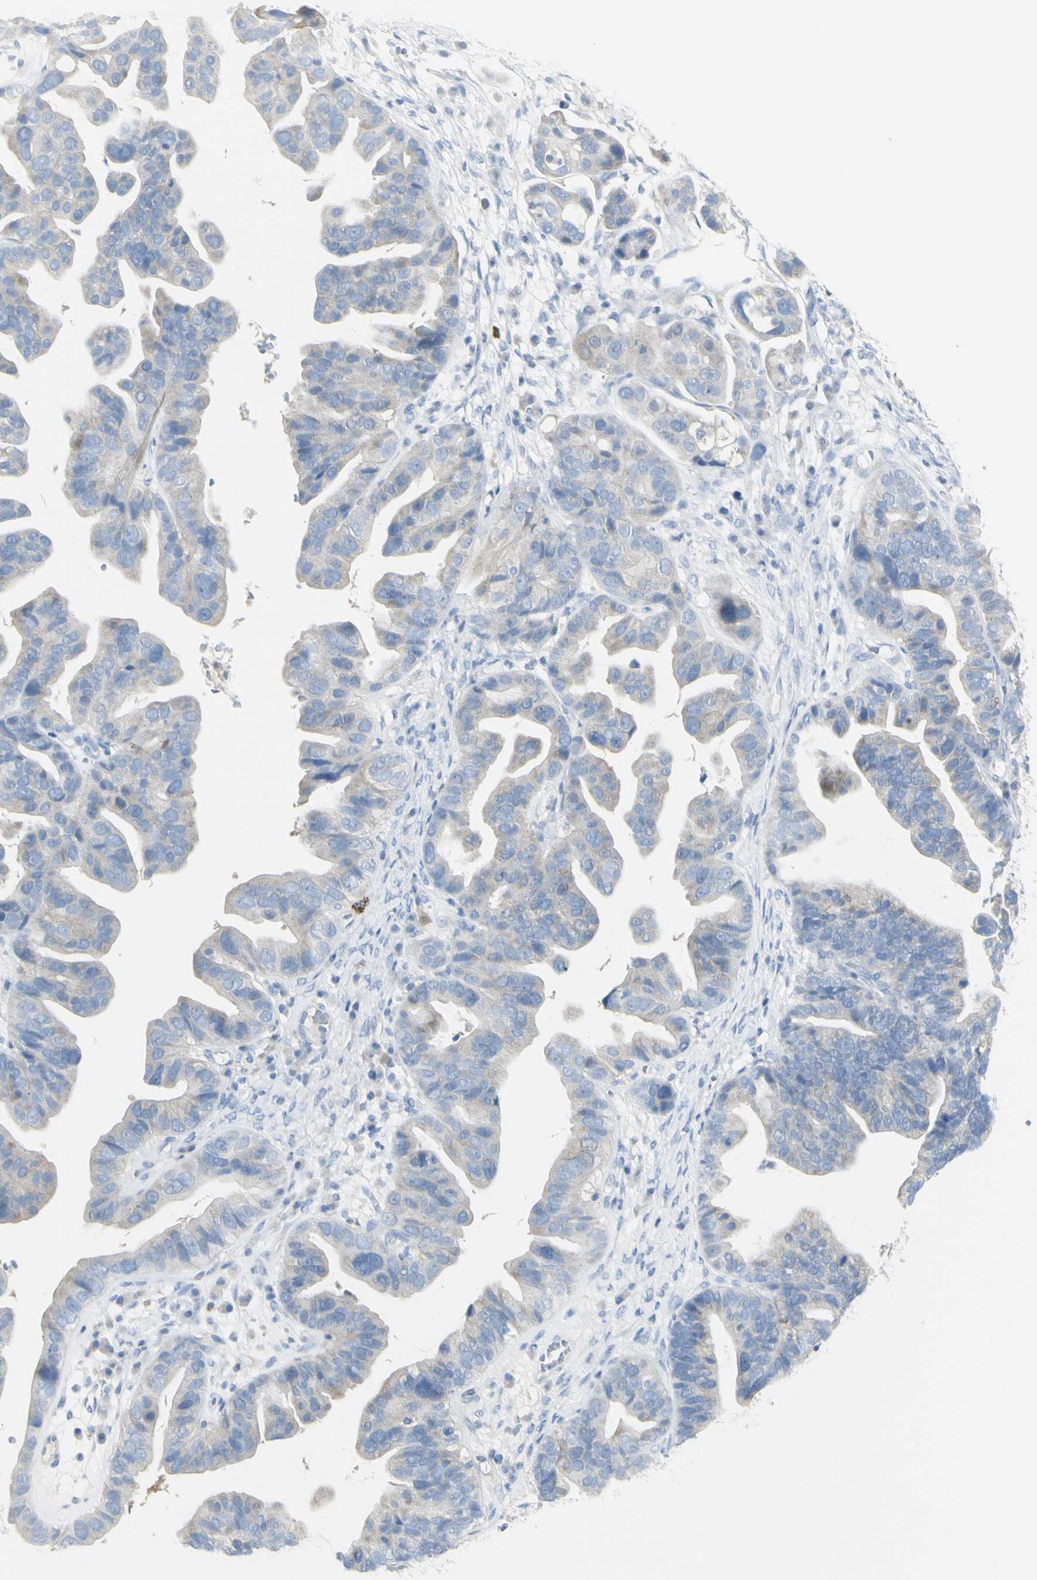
{"staining": {"intensity": "weak", "quantity": "<25%", "location": "cytoplasmic/membranous"}, "tissue": "ovarian cancer", "cell_type": "Tumor cells", "image_type": "cancer", "snomed": [{"axis": "morphology", "description": "Cystadenocarcinoma, serous, NOS"}, {"axis": "topography", "description": "Ovary"}], "caption": "The image demonstrates no significant staining in tumor cells of ovarian serous cystadenocarcinoma. Brightfield microscopy of immunohistochemistry stained with DAB (3,3'-diaminobenzidine) (brown) and hematoxylin (blue), captured at high magnification.", "gene": "CD207", "patient": {"sex": "female", "age": 56}}